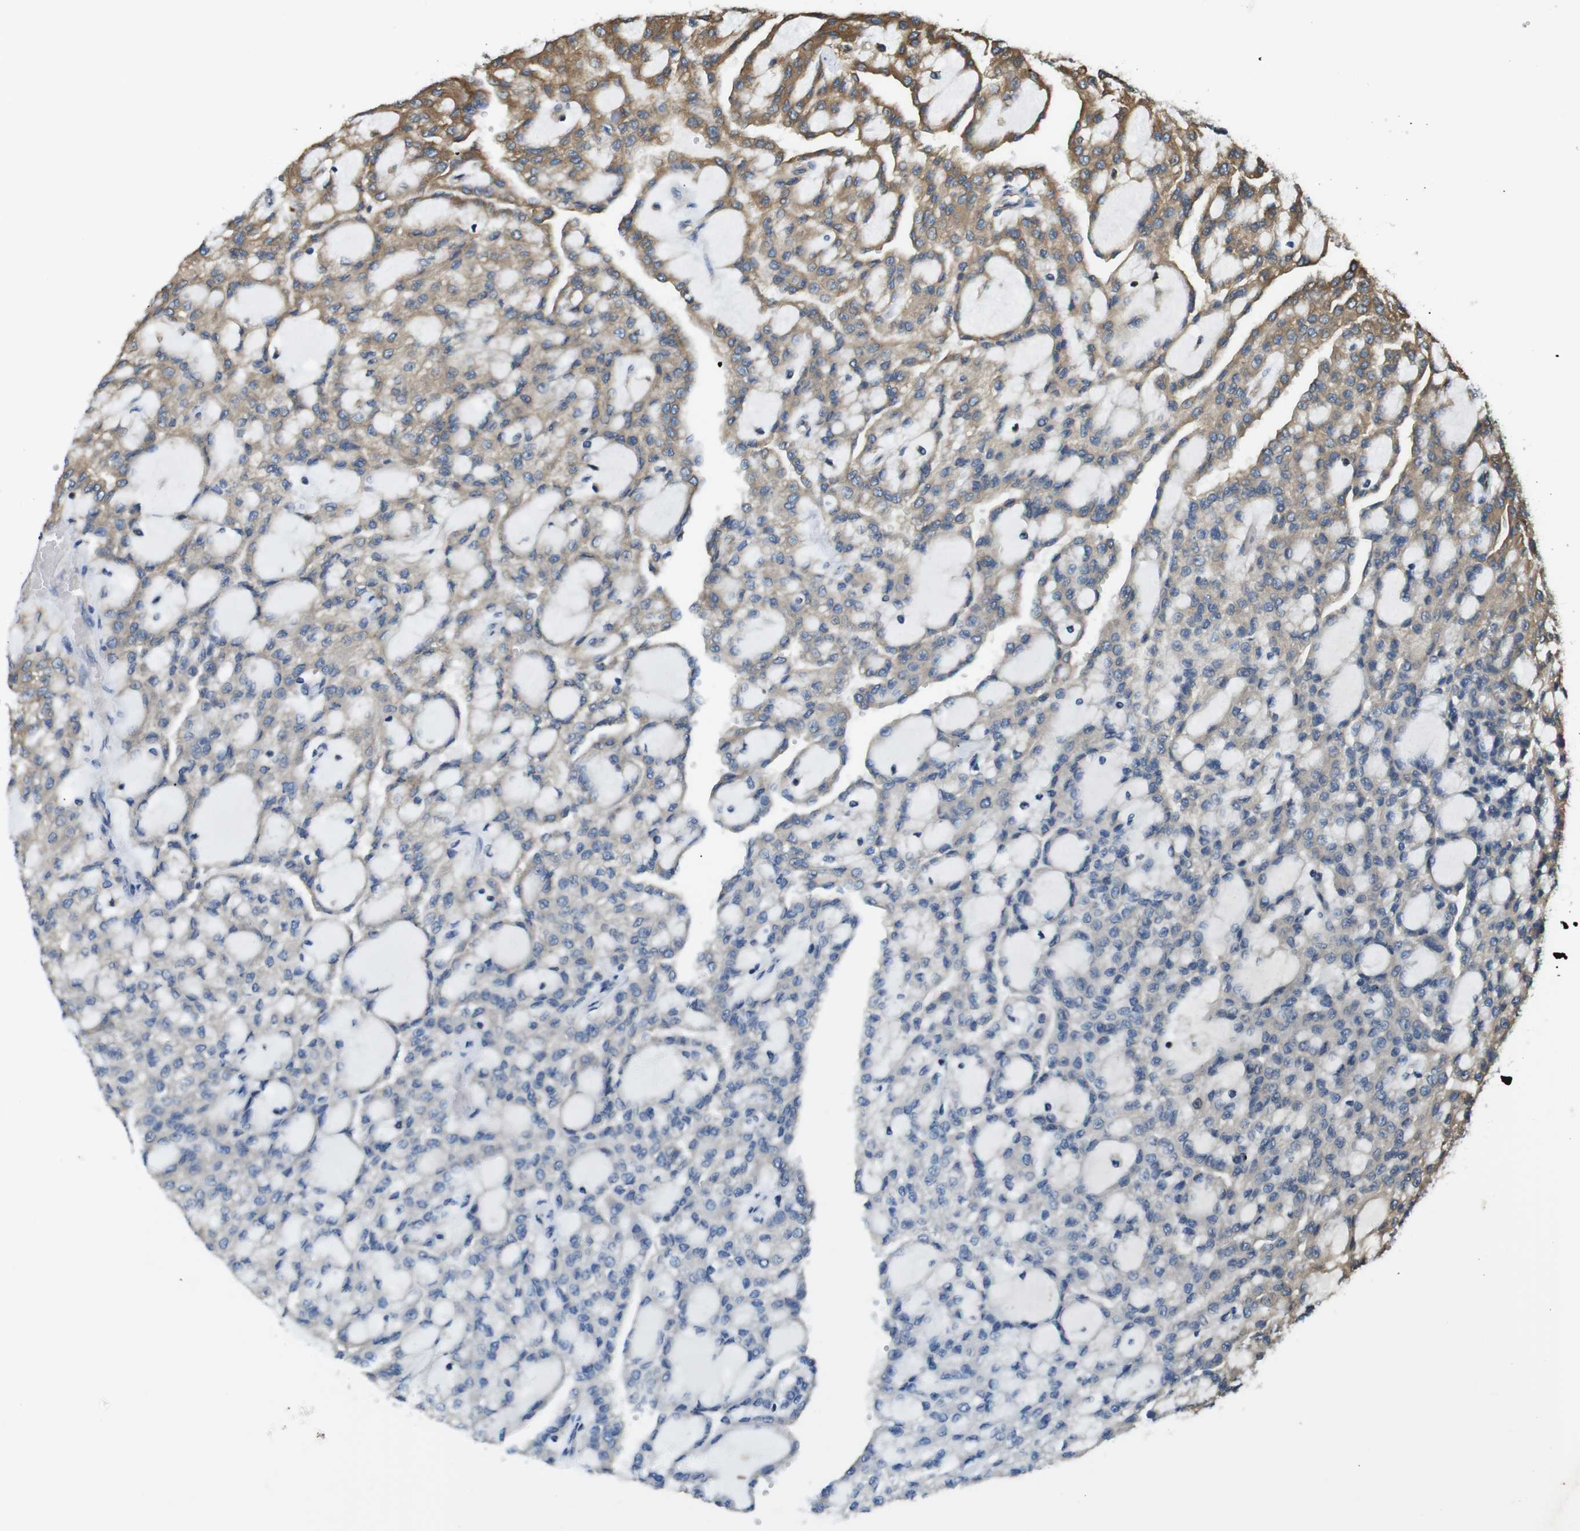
{"staining": {"intensity": "moderate", "quantity": "25%-75%", "location": "cytoplasmic/membranous"}, "tissue": "renal cancer", "cell_type": "Tumor cells", "image_type": "cancer", "snomed": [{"axis": "morphology", "description": "Adenocarcinoma, NOS"}, {"axis": "topography", "description": "Kidney"}], "caption": "IHC (DAB (3,3'-diaminobenzidine)) staining of human renal adenocarcinoma shows moderate cytoplasmic/membranous protein expression in approximately 25%-75% of tumor cells.", "gene": "TSC1", "patient": {"sex": "male", "age": 63}}